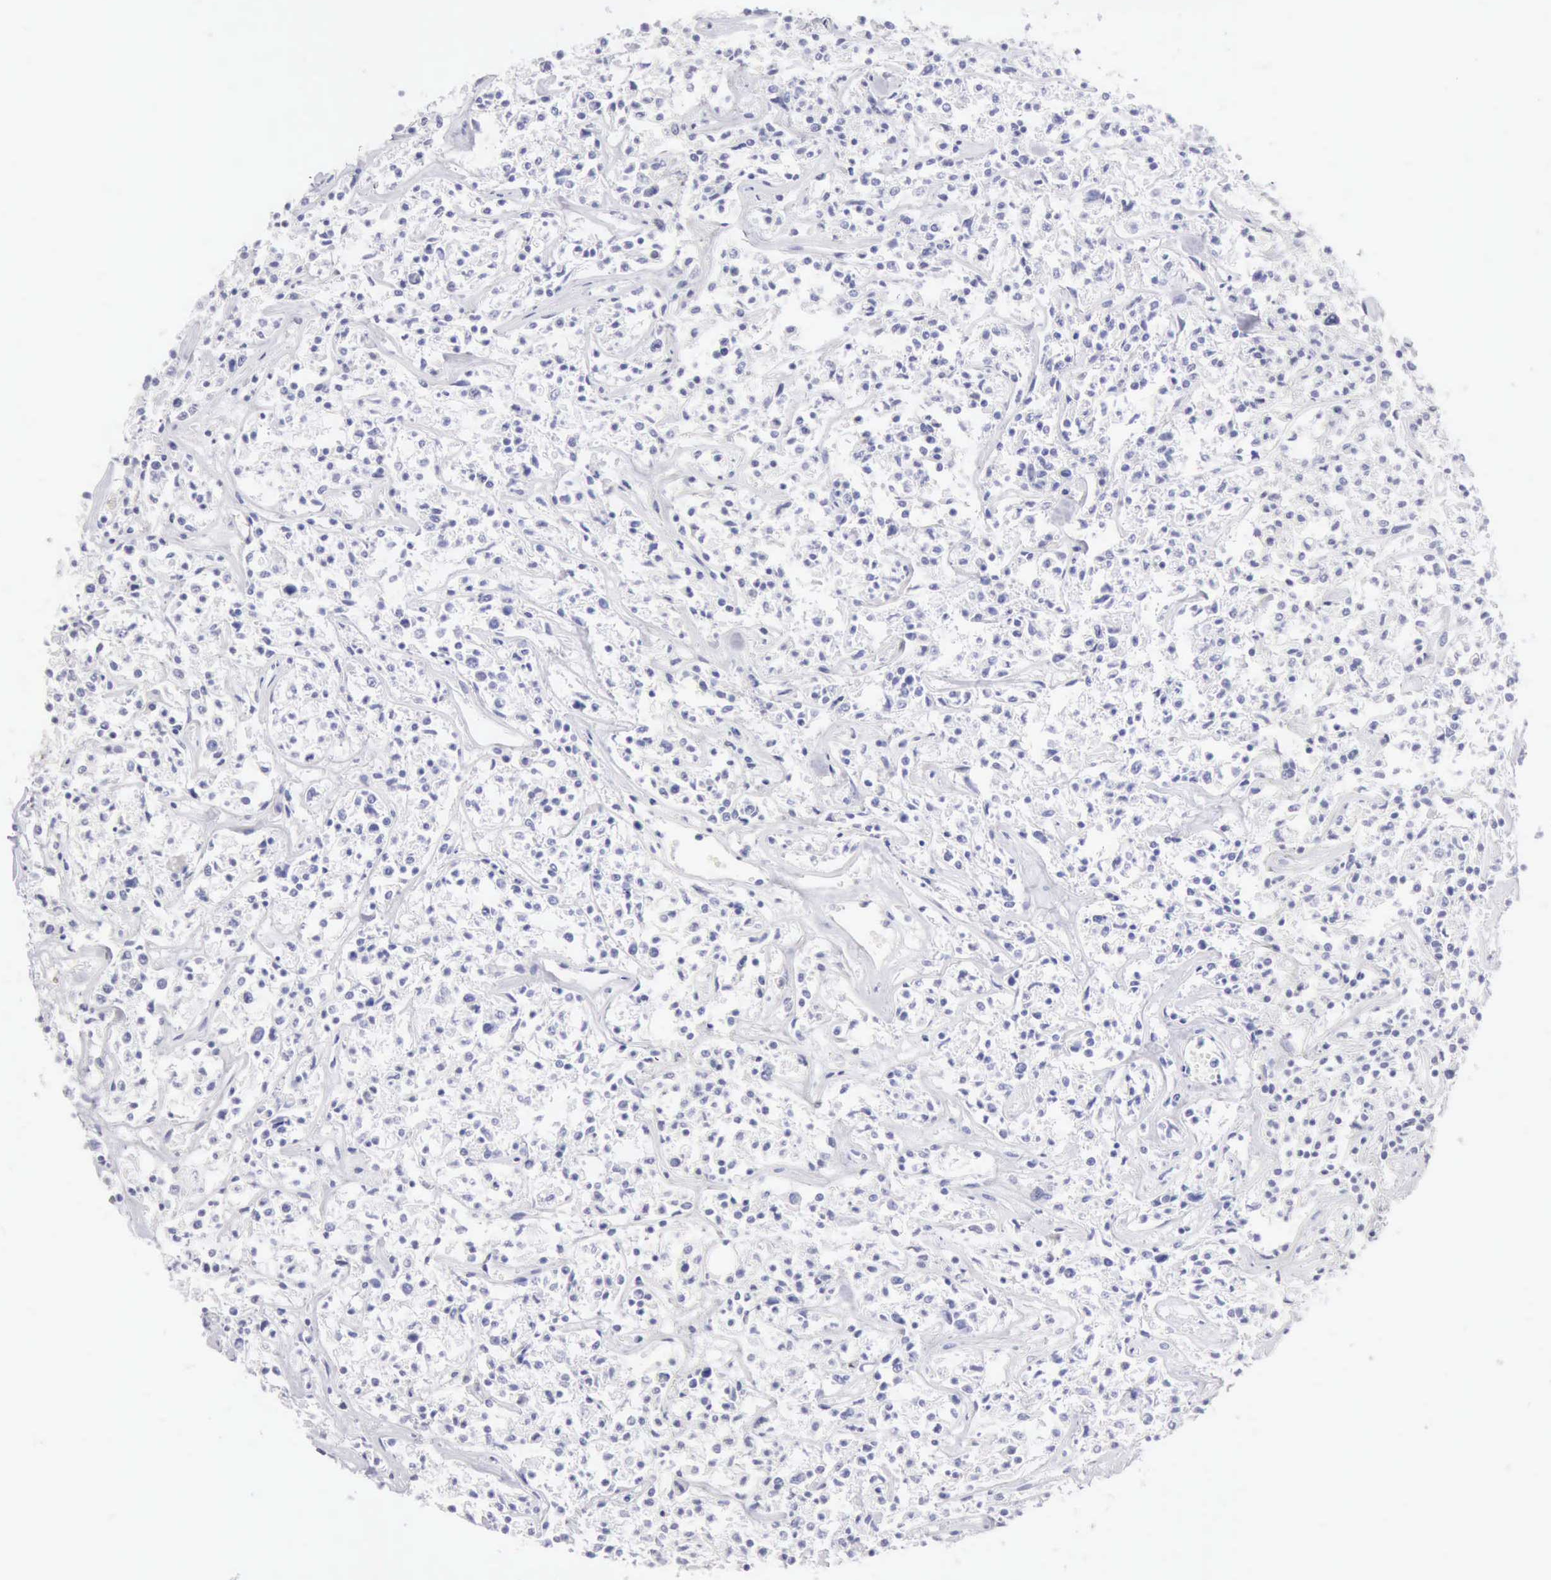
{"staining": {"intensity": "negative", "quantity": "none", "location": "none"}, "tissue": "lymphoma", "cell_type": "Tumor cells", "image_type": "cancer", "snomed": [{"axis": "morphology", "description": "Malignant lymphoma, non-Hodgkin's type, Low grade"}, {"axis": "topography", "description": "Small intestine"}], "caption": "This is an immunohistochemistry image of human lymphoma. There is no expression in tumor cells.", "gene": "RNASE1", "patient": {"sex": "female", "age": 59}}